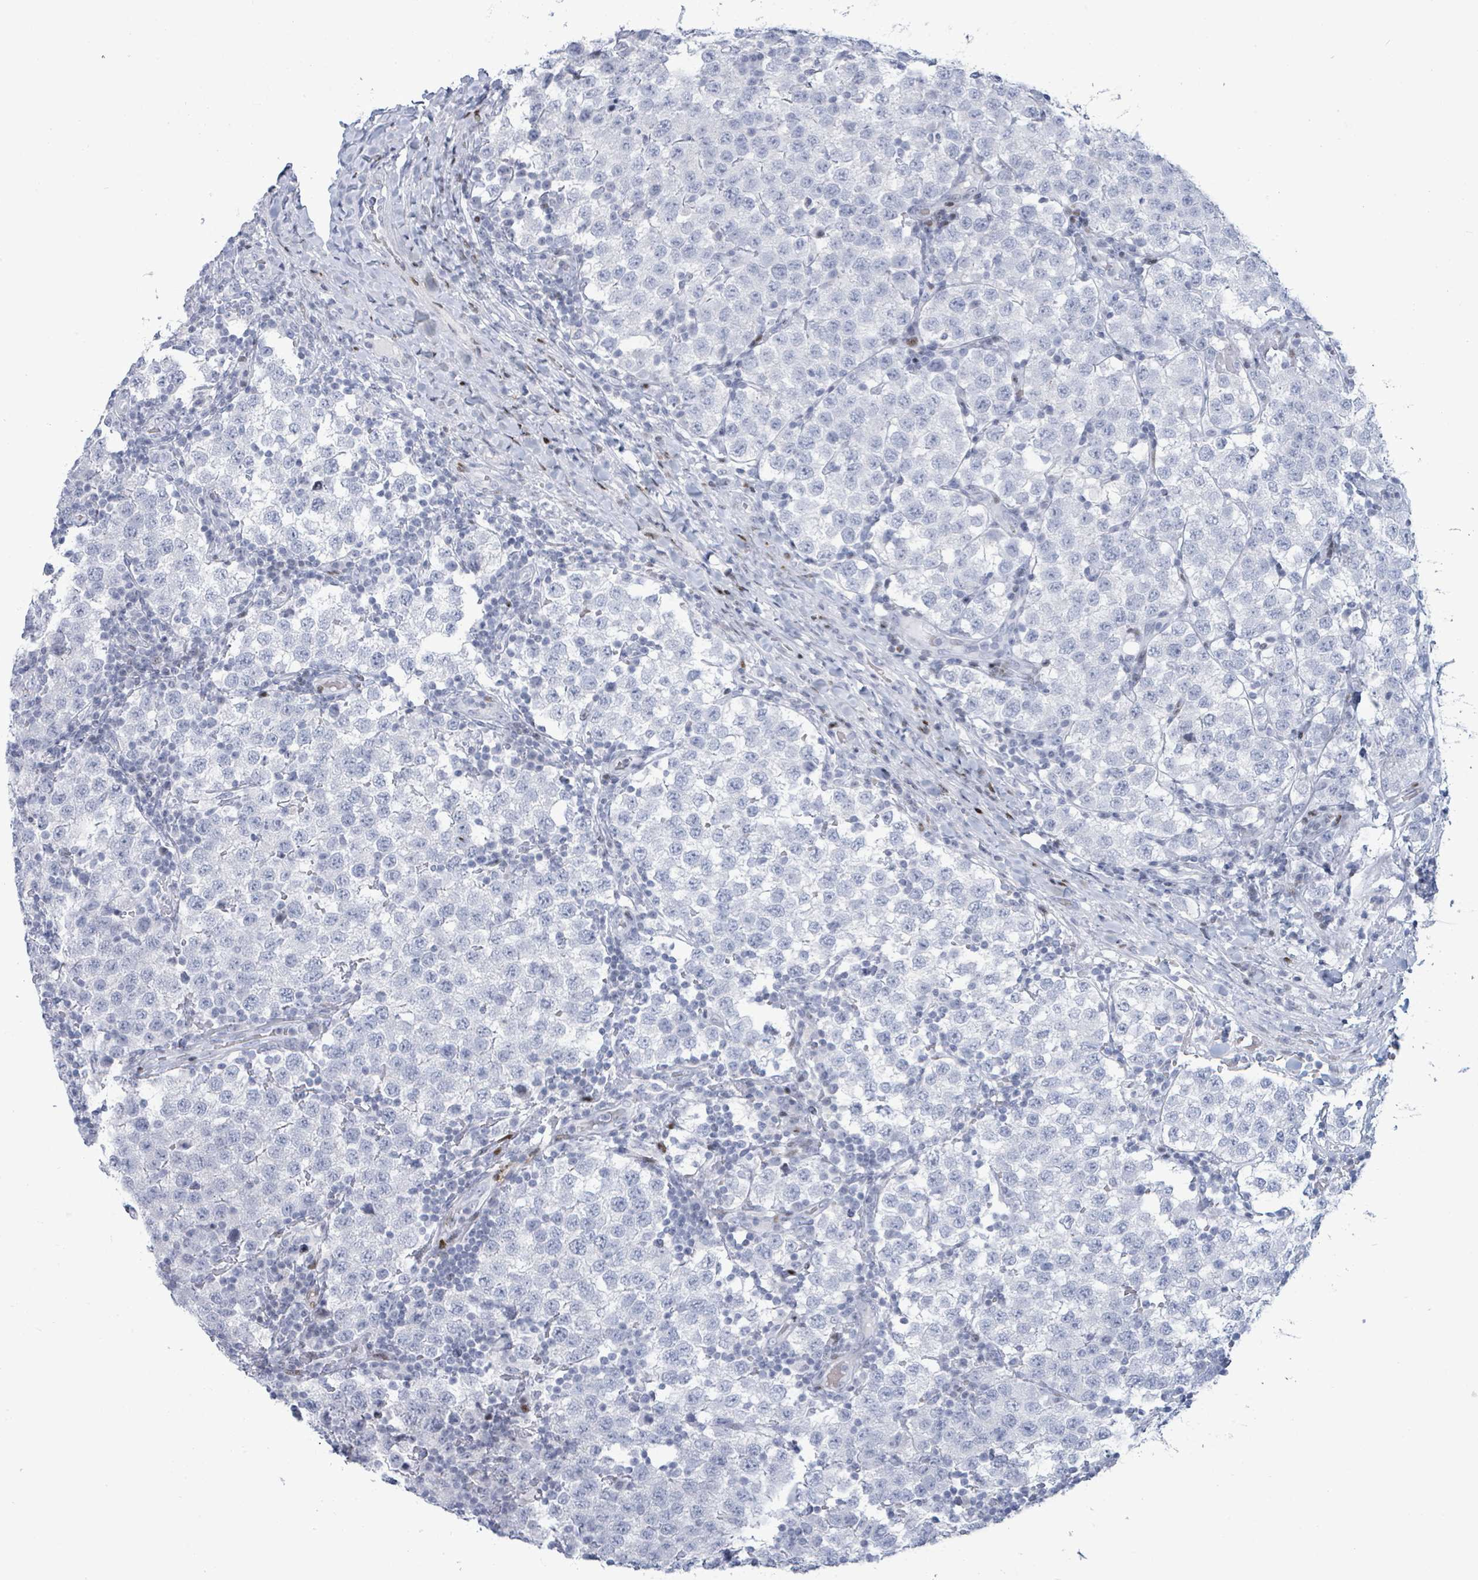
{"staining": {"intensity": "negative", "quantity": "none", "location": "none"}, "tissue": "testis cancer", "cell_type": "Tumor cells", "image_type": "cancer", "snomed": [{"axis": "morphology", "description": "Seminoma, NOS"}, {"axis": "topography", "description": "Testis"}], "caption": "Immunohistochemistry of human testis seminoma displays no staining in tumor cells. (DAB immunohistochemistry visualized using brightfield microscopy, high magnification).", "gene": "MALL", "patient": {"sex": "male", "age": 34}}